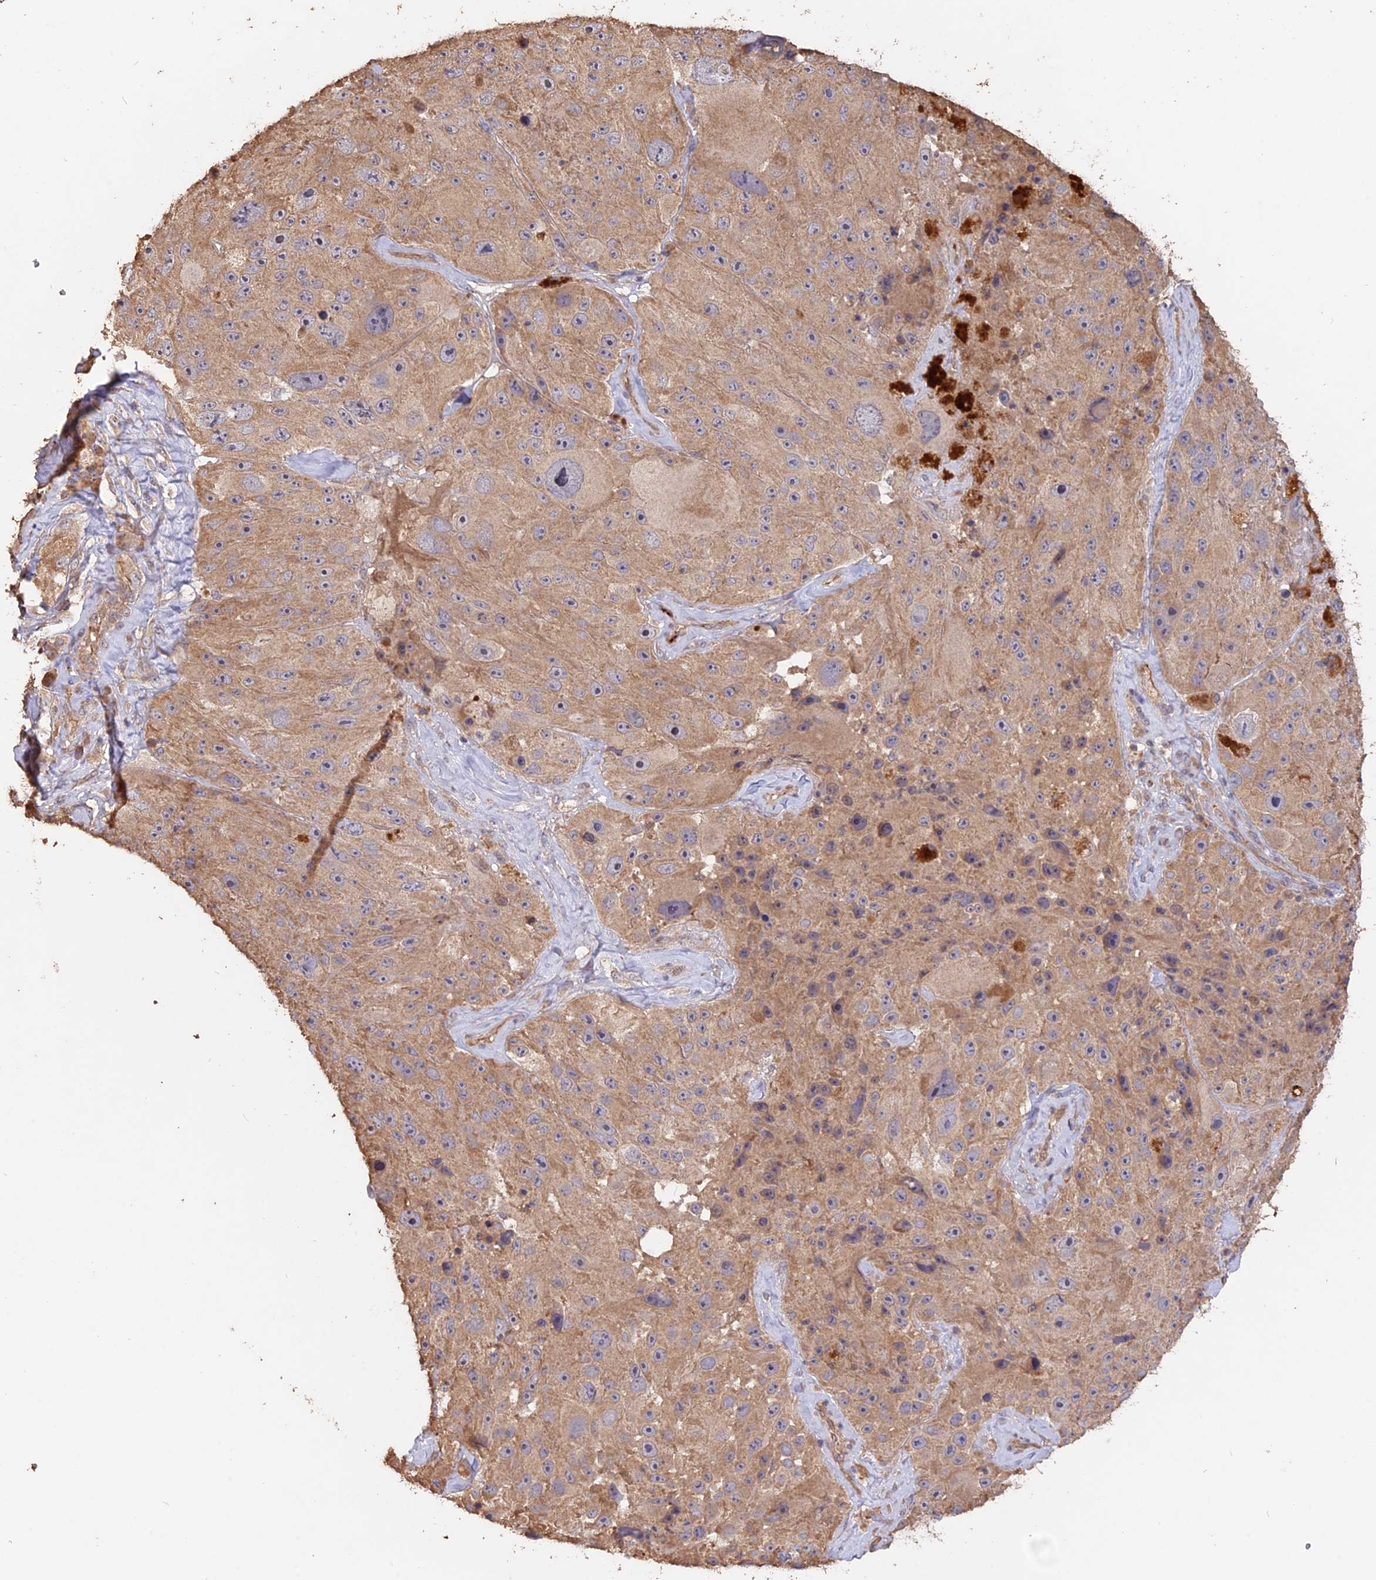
{"staining": {"intensity": "moderate", "quantity": "<25%", "location": "cytoplasmic/membranous"}, "tissue": "melanoma", "cell_type": "Tumor cells", "image_type": "cancer", "snomed": [{"axis": "morphology", "description": "Malignant melanoma, Metastatic site"}, {"axis": "topography", "description": "Lymph node"}], "caption": "Brown immunohistochemical staining in human melanoma reveals moderate cytoplasmic/membranous staining in approximately <25% of tumor cells. Immunohistochemistry (ihc) stains the protein of interest in brown and the nuclei are stained blue.", "gene": "LAYN", "patient": {"sex": "male", "age": 62}}